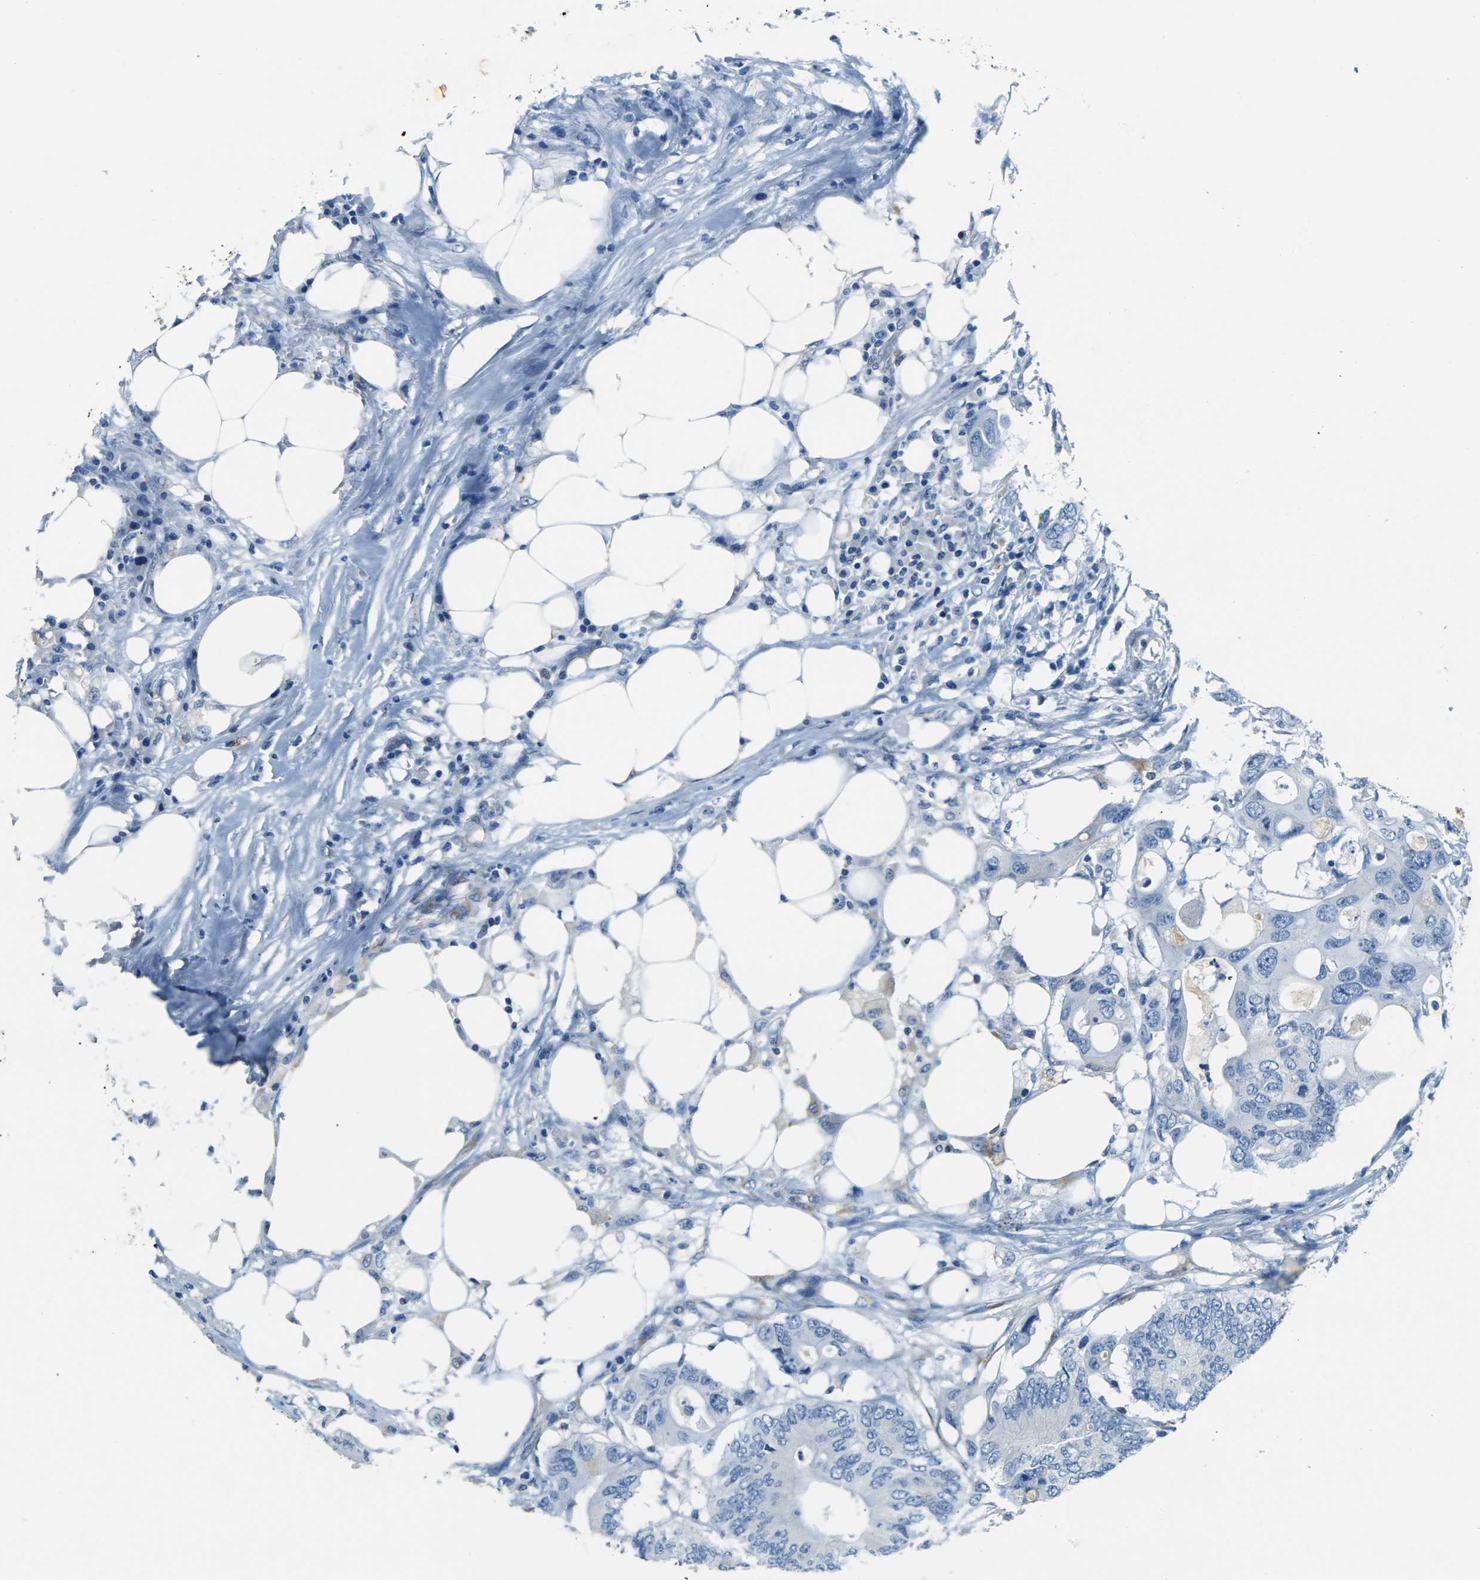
{"staining": {"intensity": "negative", "quantity": "none", "location": "none"}, "tissue": "colorectal cancer", "cell_type": "Tumor cells", "image_type": "cancer", "snomed": [{"axis": "morphology", "description": "Adenocarcinoma, NOS"}, {"axis": "topography", "description": "Colon"}], "caption": "Tumor cells are negative for brown protein staining in colorectal cancer (adenocarcinoma).", "gene": "SORT1", "patient": {"sex": "male", "age": 71}}